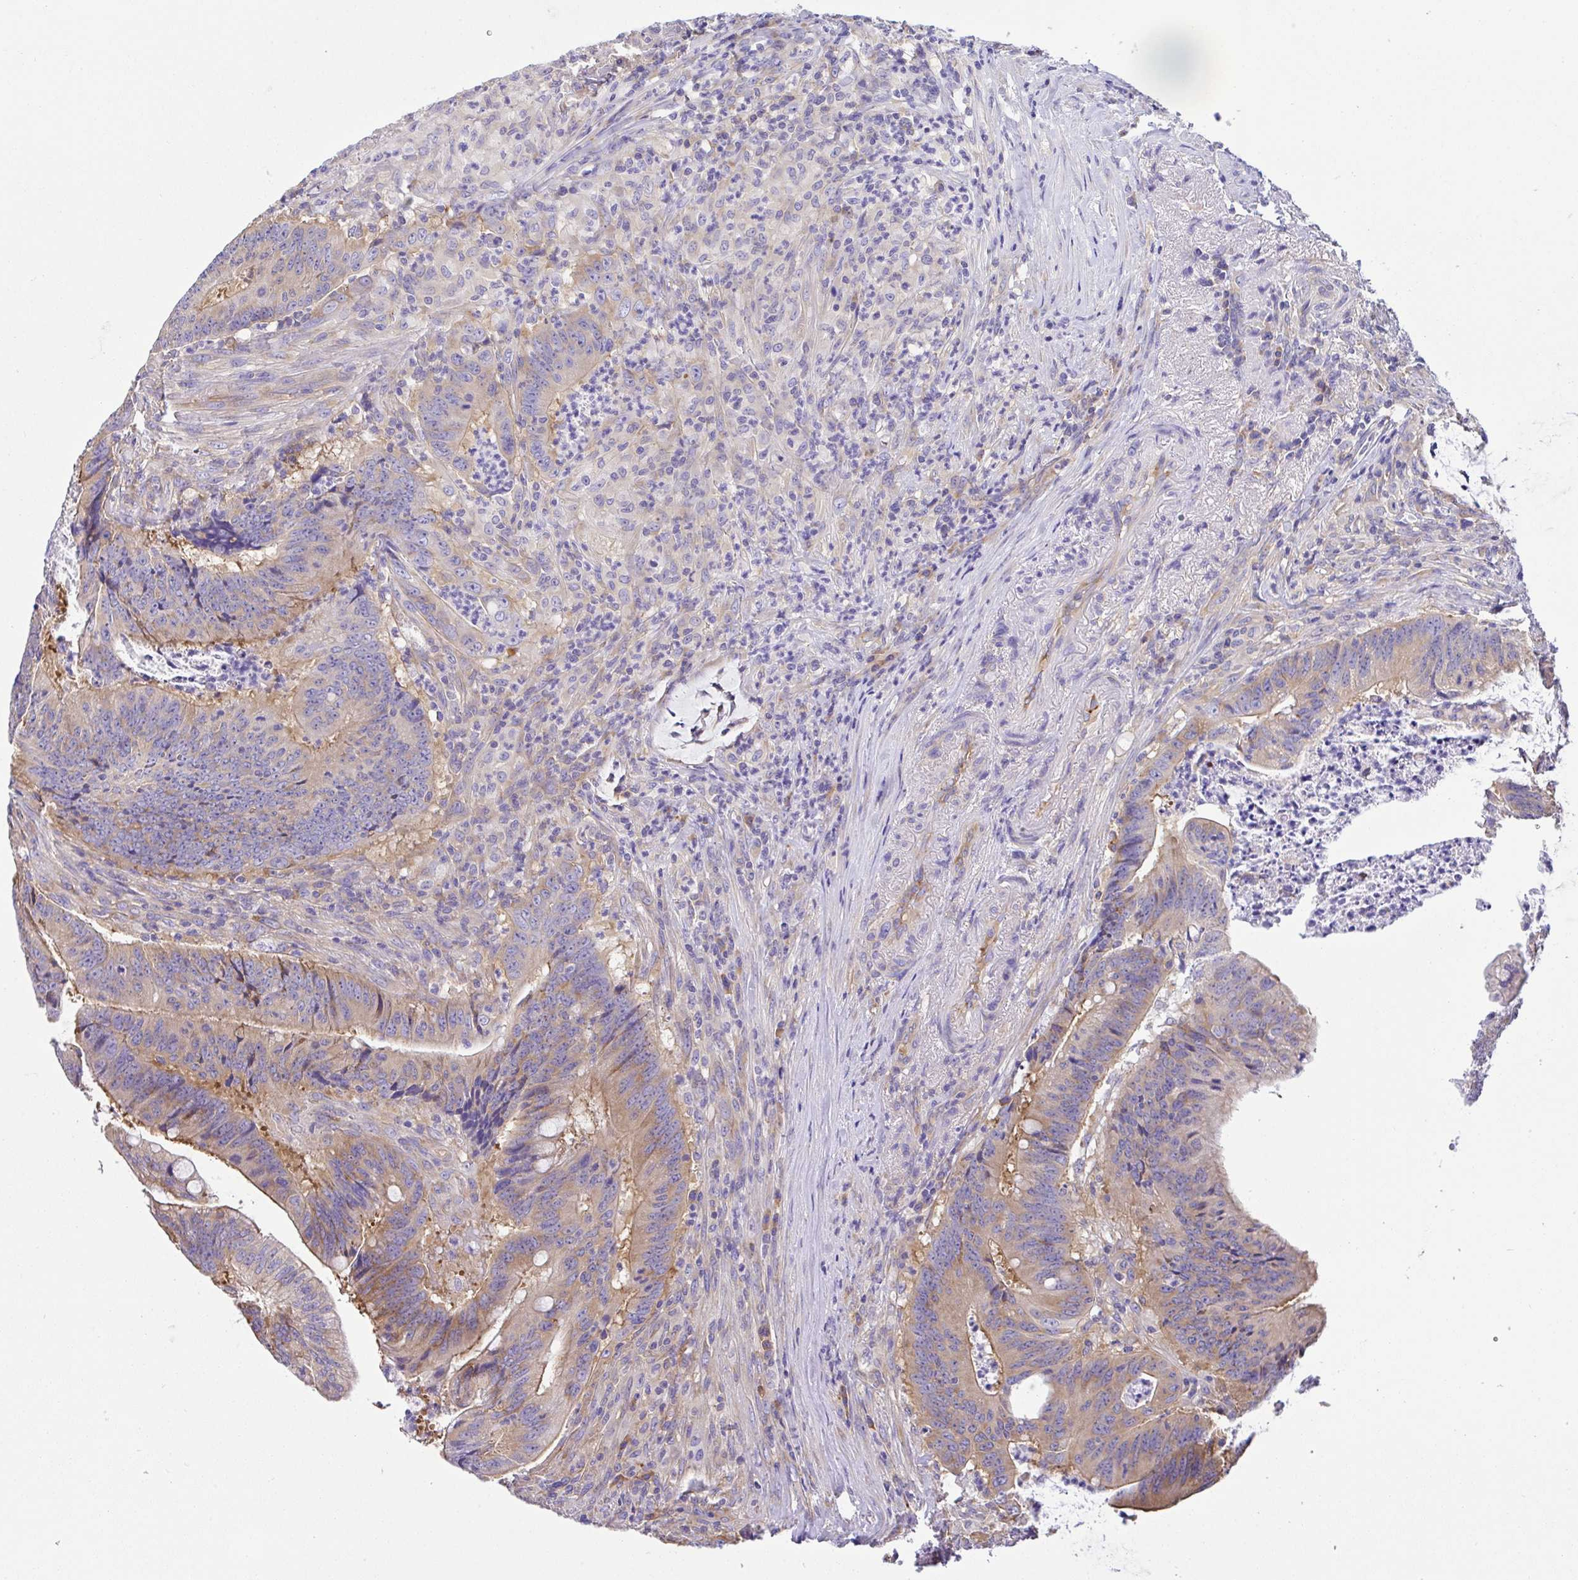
{"staining": {"intensity": "weak", "quantity": "25%-75%", "location": "cytoplasmic/membranous"}, "tissue": "colorectal cancer", "cell_type": "Tumor cells", "image_type": "cancer", "snomed": [{"axis": "morphology", "description": "Adenocarcinoma, NOS"}, {"axis": "topography", "description": "Colon"}], "caption": "High-magnification brightfield microscopy of colorectal adenocarcinoma stained with DAB (brown) and counterstained with hematoxylin (blue). tumor cells exhibit weak cytoplasmic/membranous staining is appreciated in approximately25%-75% of cells.", "gene": "GFPT2", "patient": {"sex": "female", "age": 87}}